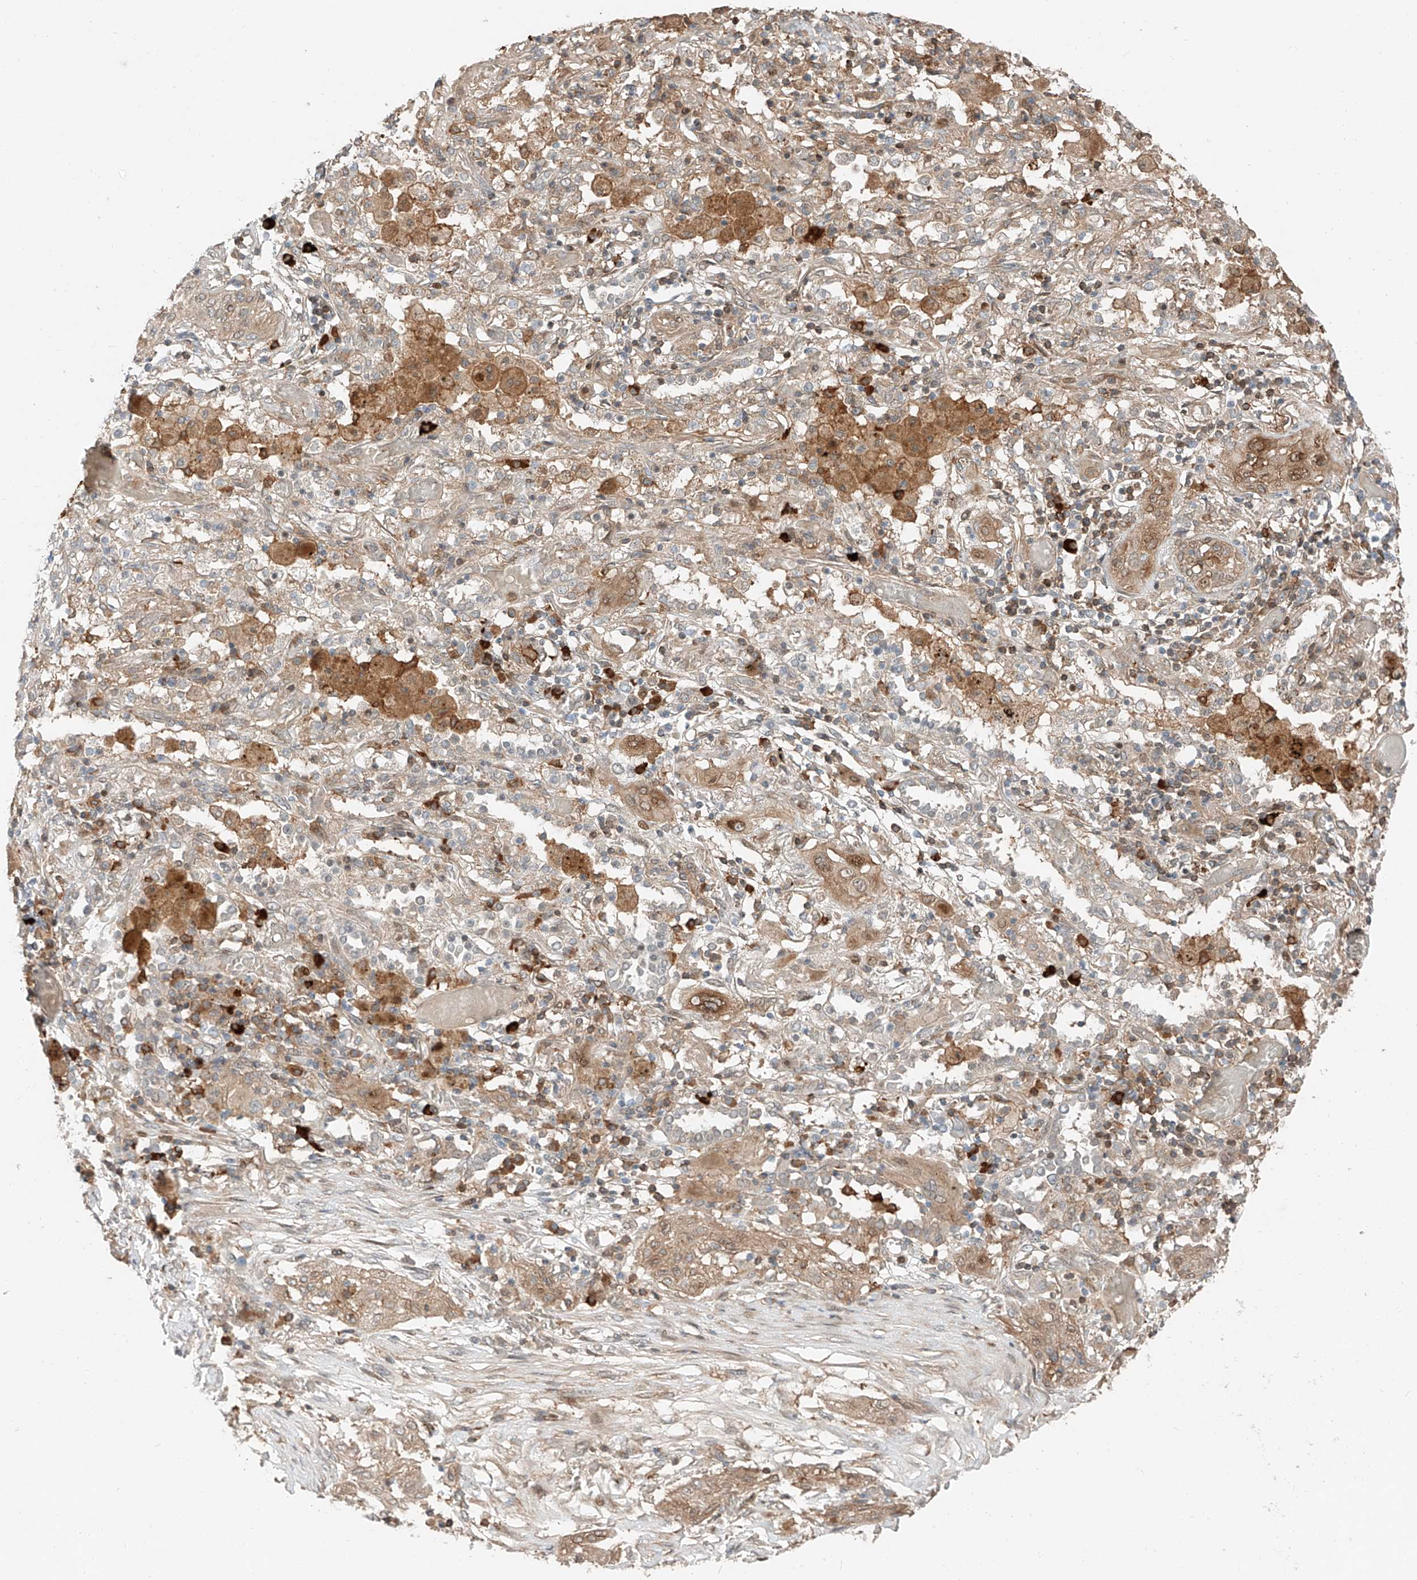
{"staining": {"intensity": "negative", "quantity": "none", "location": "none"}, "tissue": "lung cancer", "cell_type": "Tumor cells", "image_type": "cancer", "snomed": [{"axis": "morphology", "description": "Squamous cell carcinoma, NOS"}, {"axis": "topography", "description": "Lung"}], "caption": "Tumor cells show no significant staining in lung squamous cell carcinoma. (IHC, brightfield microscopy, high magnification).", "gene": "CEP162", "patient": {"sex": "female", "age": 47}}